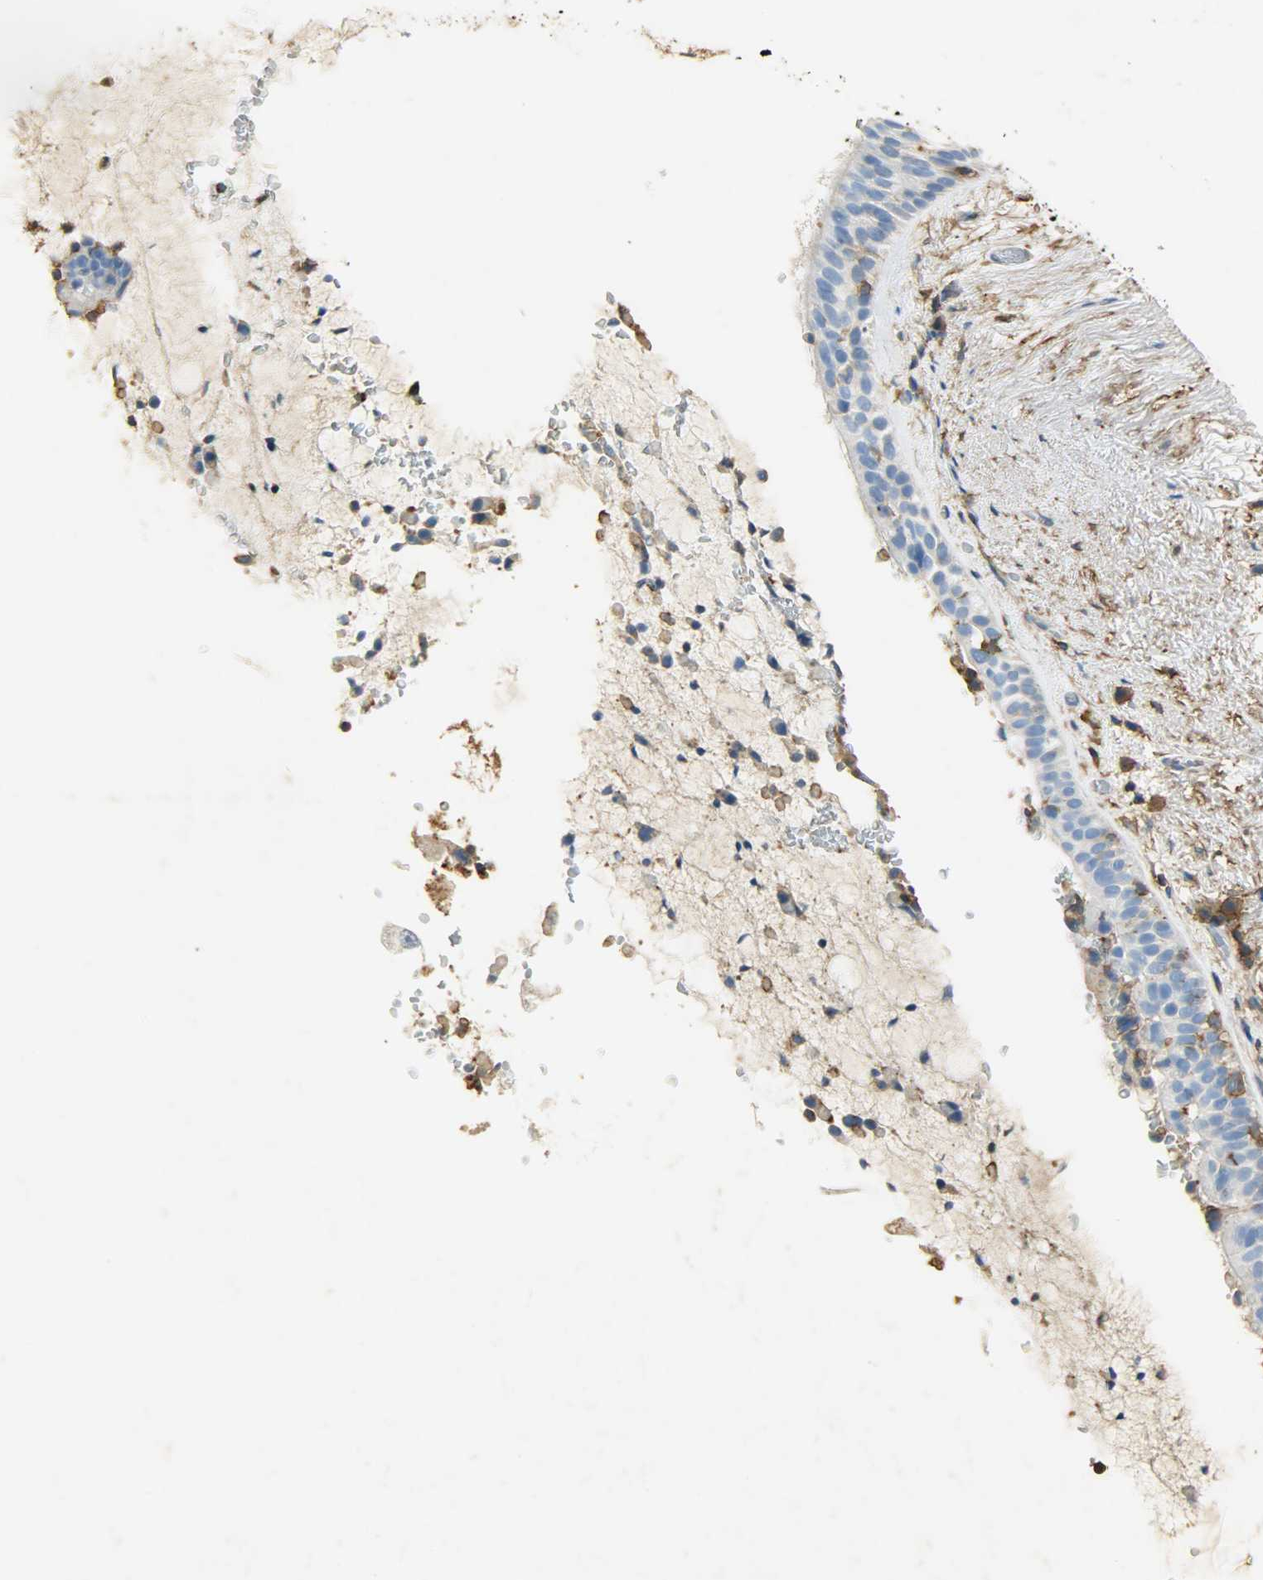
{"staining": {"intensity": "moderate", "quantity": "<25%", "location": "cytoplasmic/membranous,nuclear"}, "tissue": "bronchus", "cell_type": "Respiratory epithelial cells", "image_type": "normal", "snomed": [{"axis": "morphology", "description": "Normal tissue, NOS"}, {"axis": "topography", "description": "Bronchus"}], "caption": "Brown immunohistochemical staining in normal human bronchus exhibits moderate cytoplasmic/membranous,nuclear positivity in about <25% of respiratory epithelial cells.", "gene": "ANXA6", "patient": {"sex": "female", "age": 54}}